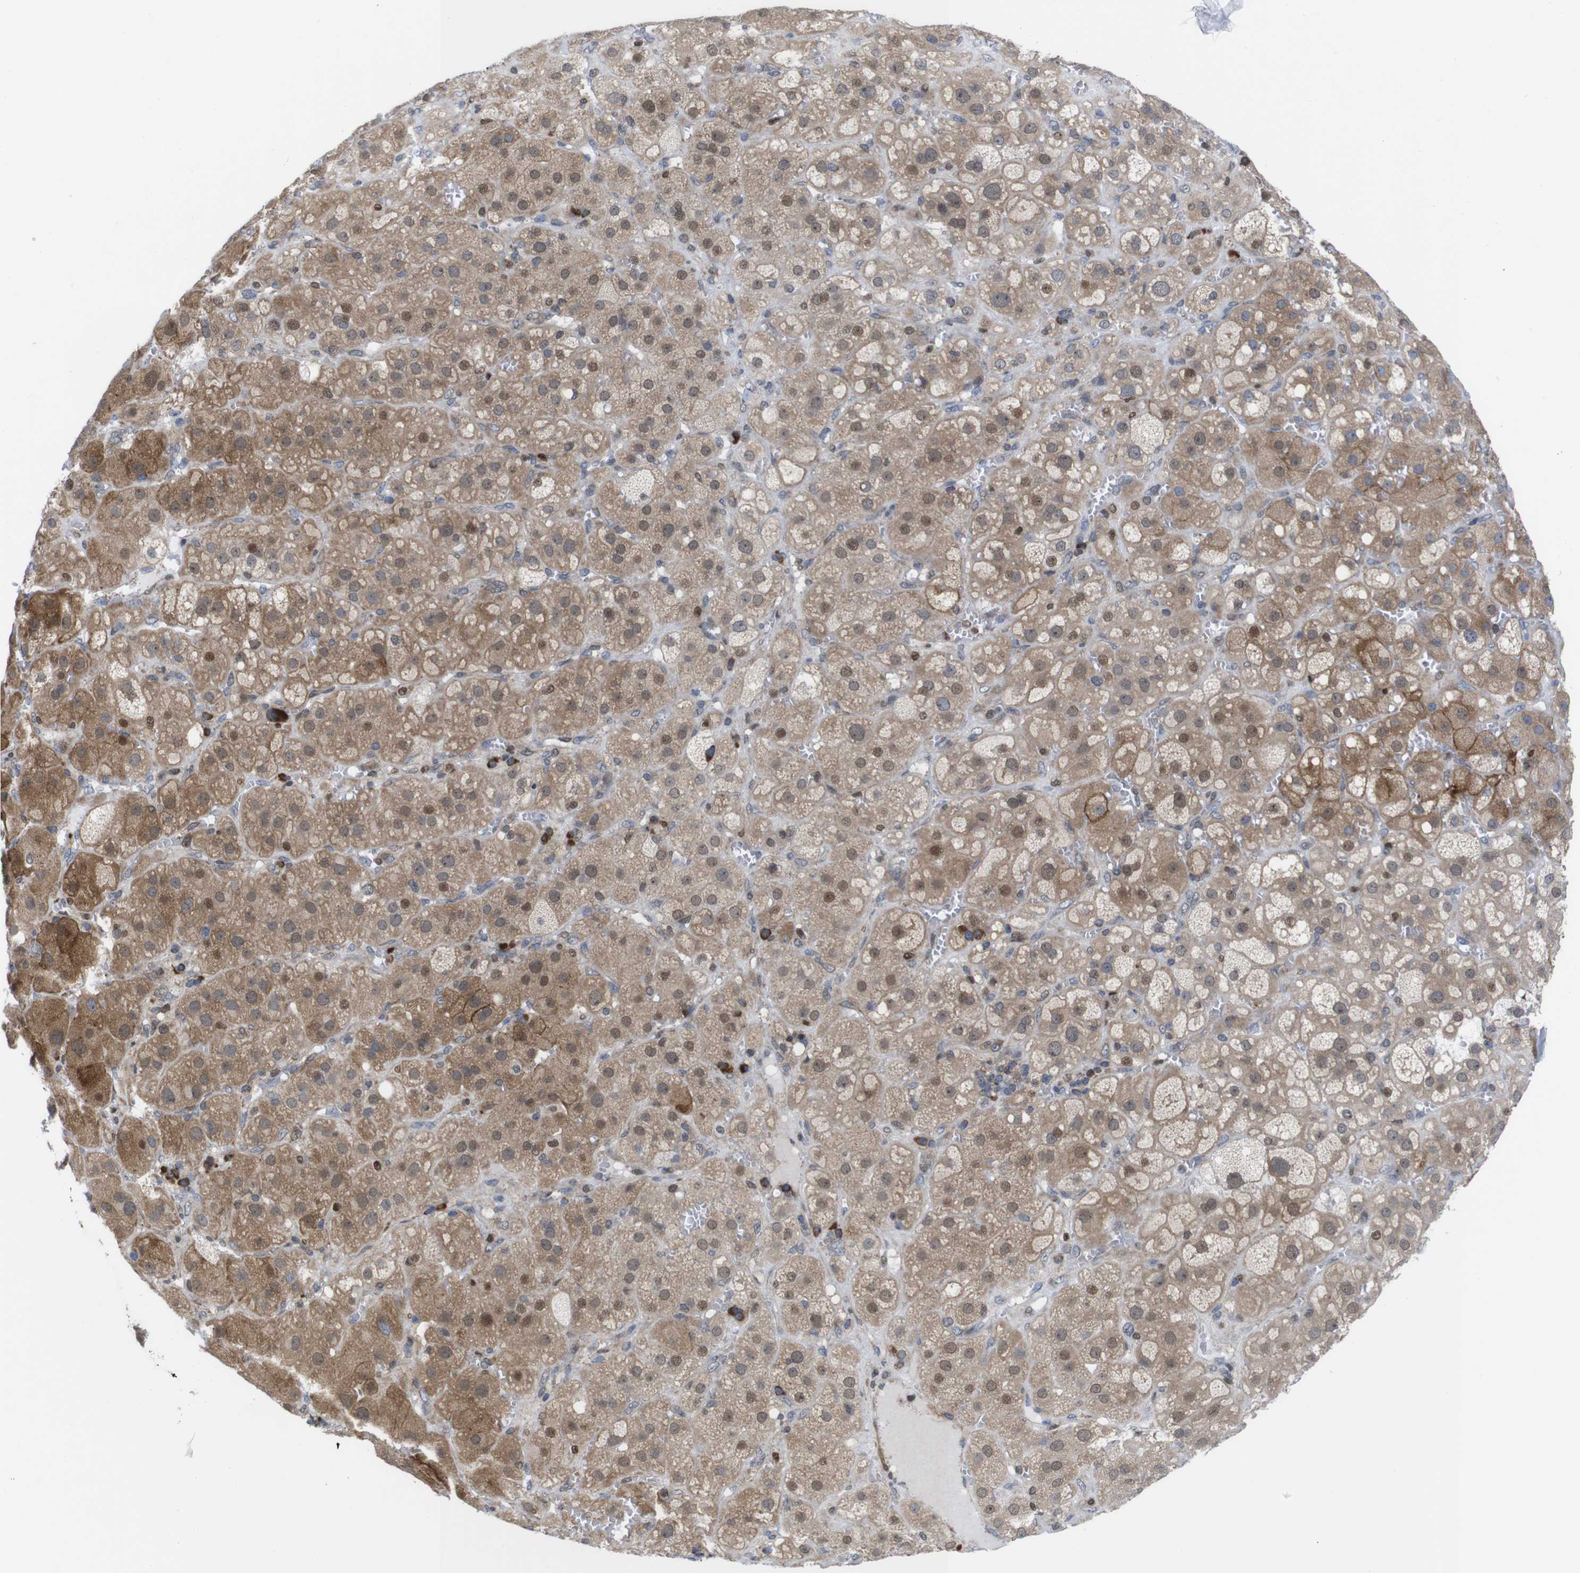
{"staining": {"intensity": "moderate", "quantity": "25%-75%", "location": "cytoplasmic/membranous,nuclear"}, "tissue": "adrenal gland", "cell_type": "Glandular cells", "image_type": "normal", "snomed": [{"axis": "morphology", "description": "Normal tissue, NOS"}, {"axis": "topography", "description": "Adrenal gland"}], "caption": "Glandular cells reveal medium levels of moderate cytoplasmic/membranous,nuclear staining in about 25%-75% of cells in normal human adrenal gland. (IHC, brightfield microscopy, high magnification).", "gene": "PTPN1", "patient": {"sex": "female", "age": 47}}